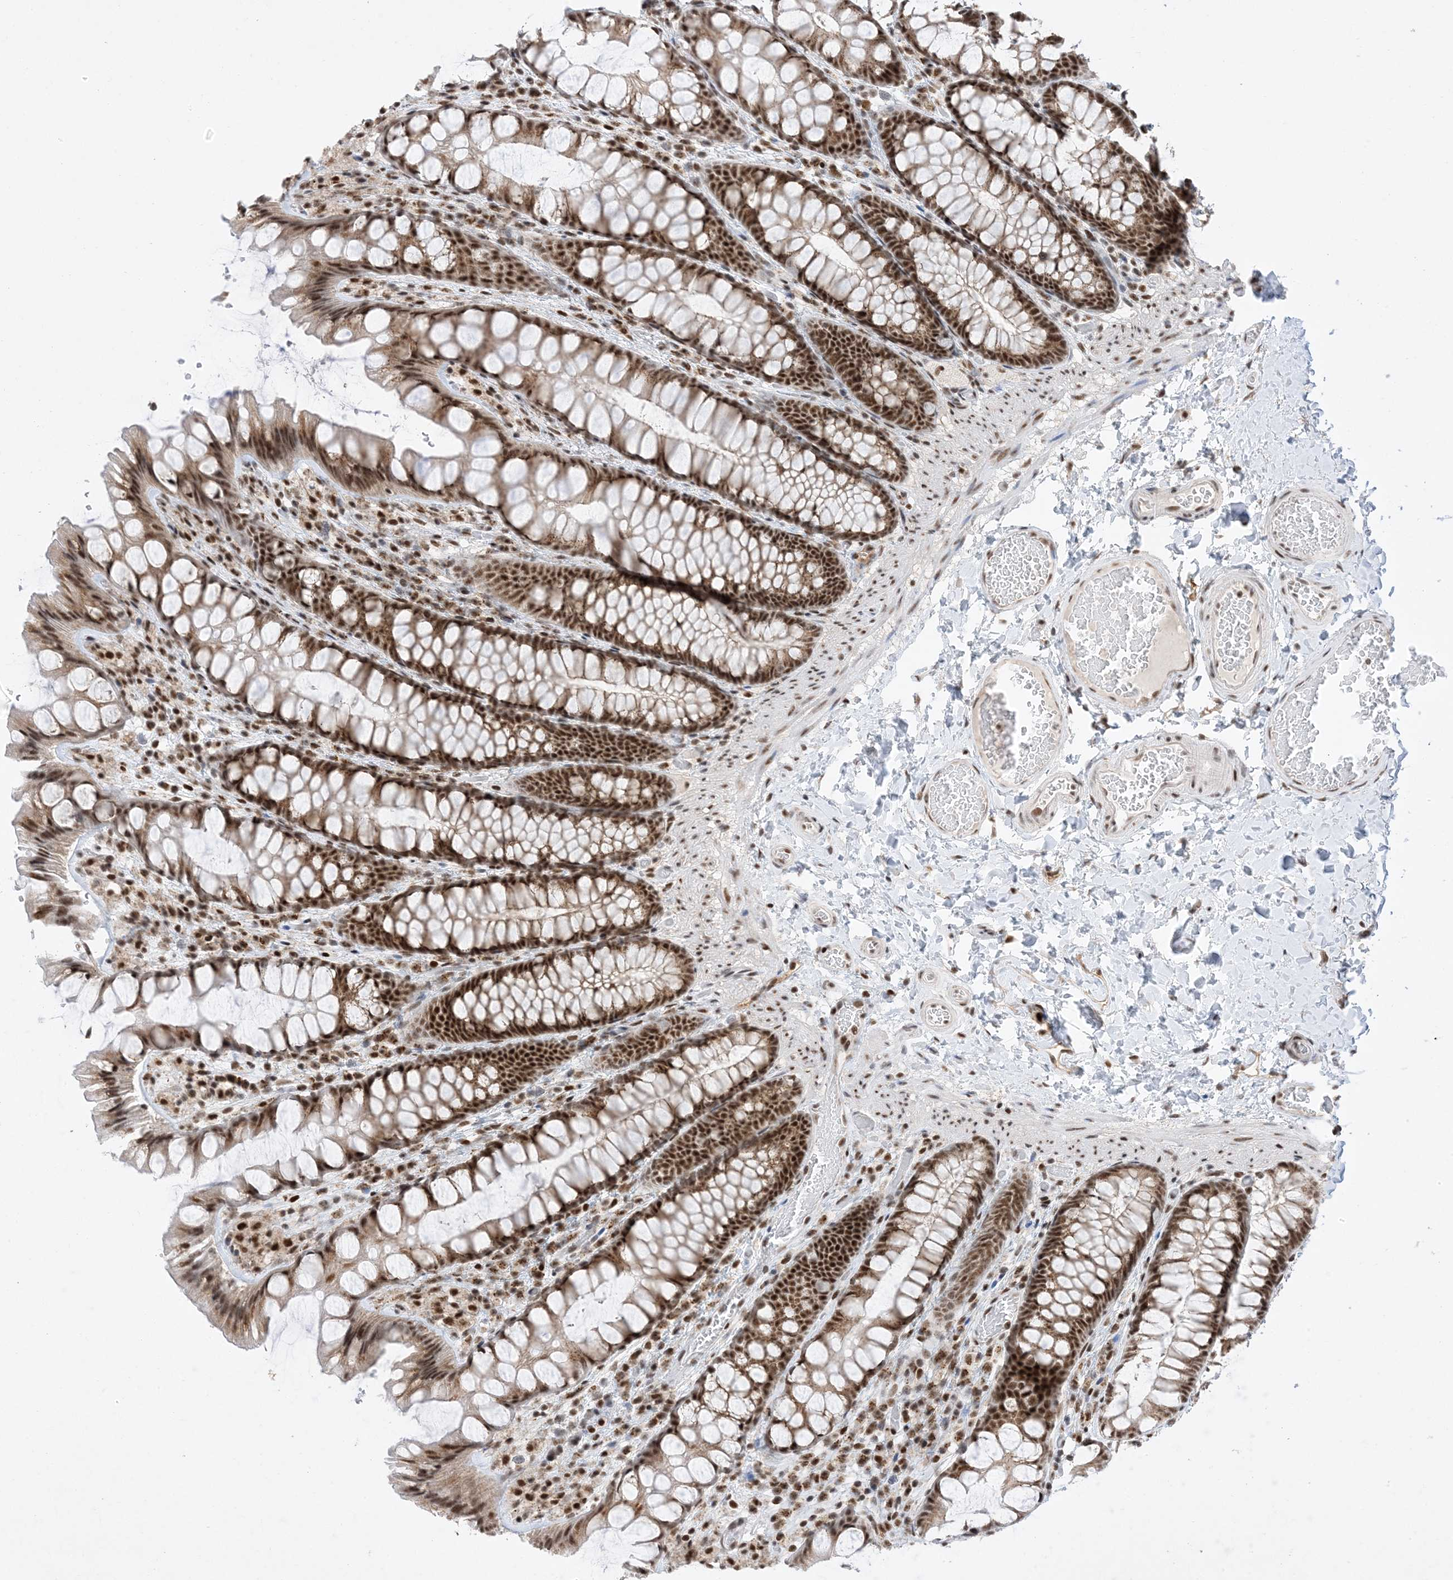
{"staining": {"intensity": "moderate", "quantity": ">75%", "location": "nuclear"}, "tissue": "colon", "cell_type": "Endothelial cells", "image_type": "normal", "snomed": [{"axis": "morphology", "description": "Normal tissue, NOS"}, {"axis": "topography", "description": "Colon"}], "caption": "Immunohistochemical staining of benign human colon shows >75% levels of moderate nuclear protein expression in about >75% of endothelial cells.", "gene": "SF3A3", "patient": {"sex": "male", "age": 47}}